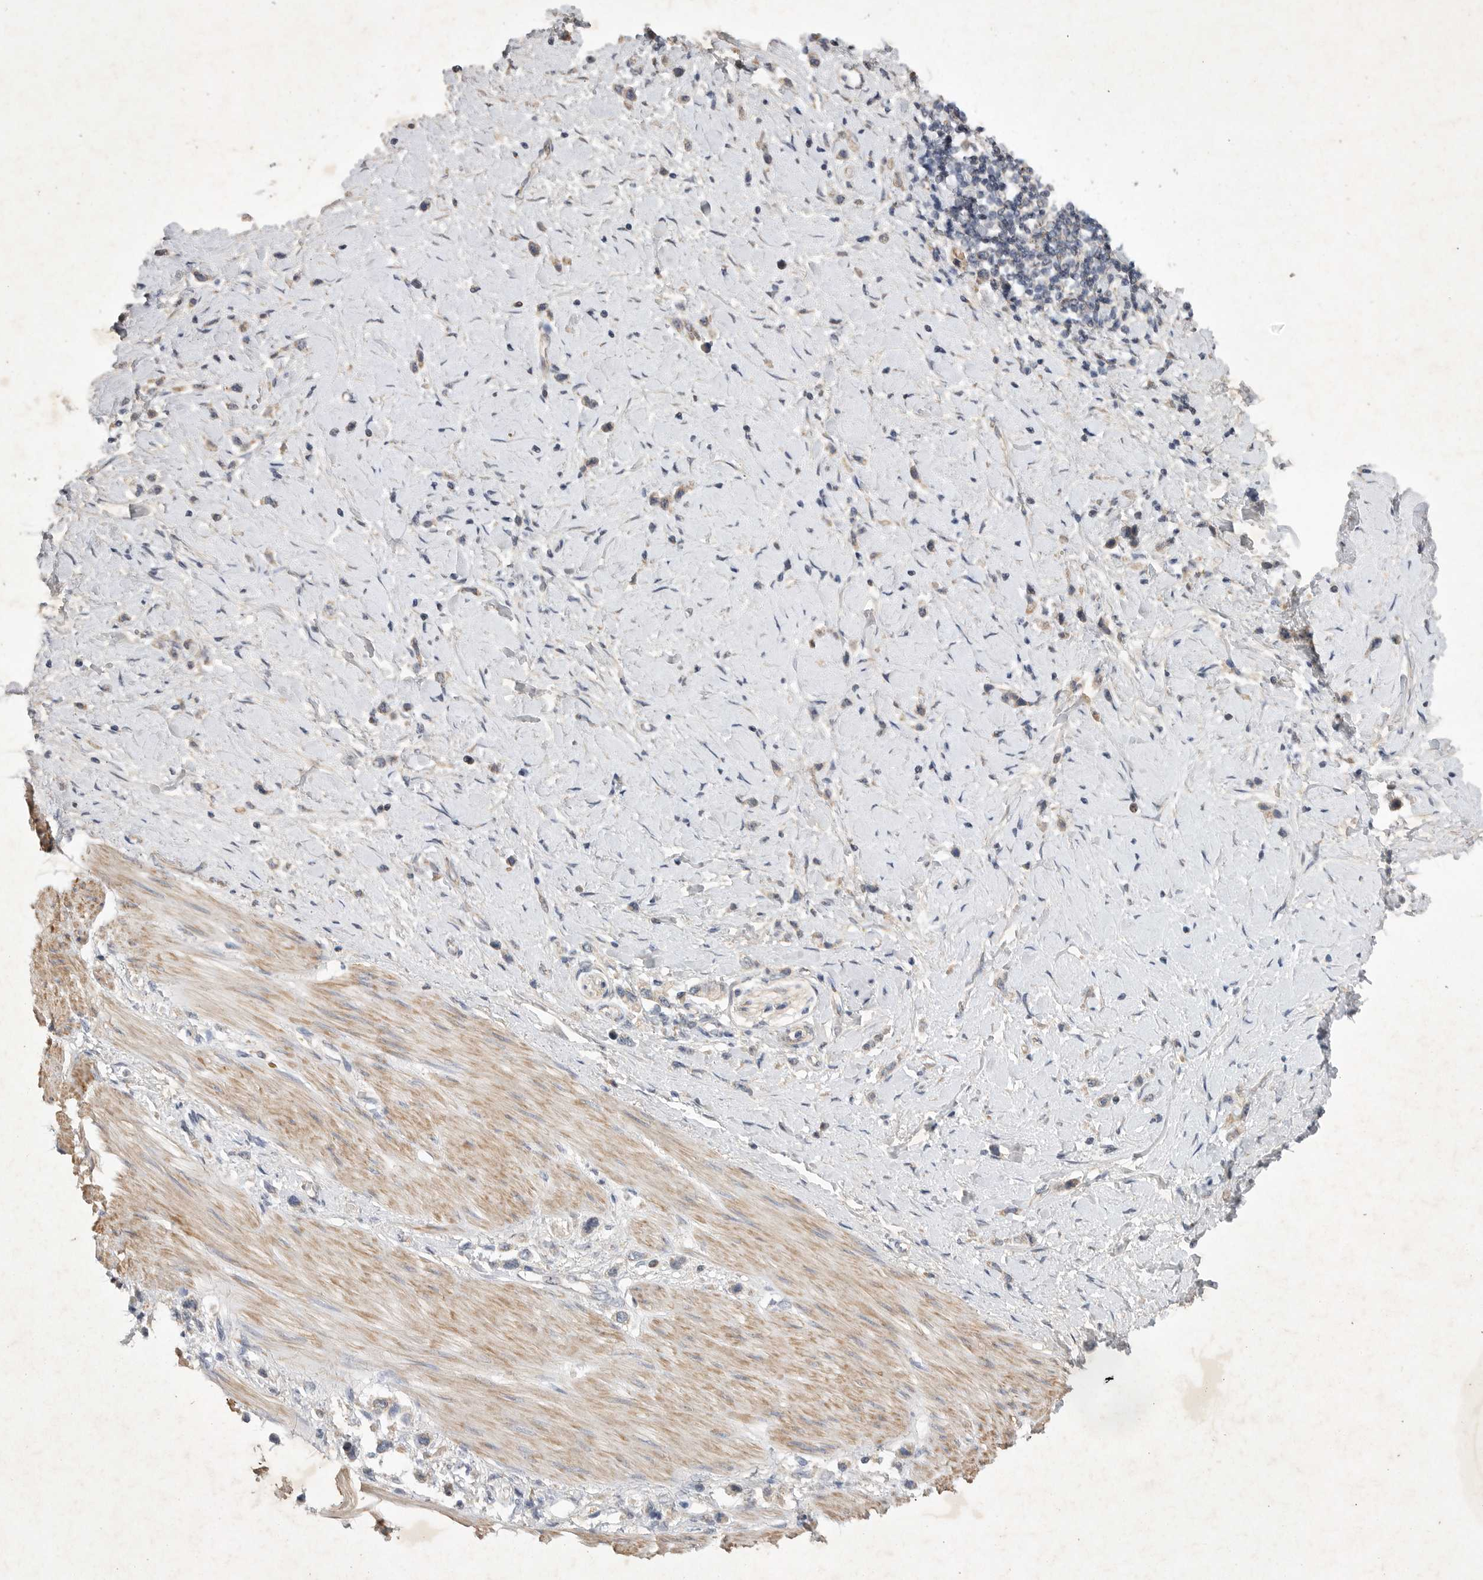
{"staining": {"intensity": "weak", "quantity": "<25%", "location": "cytoplasmic/membranous"}, "tissue": "stomach cancer", "cell_type": "Tumor cells", "image_type": "cancer", "snomed": [{"axis": "morphology", "description": "Adenocarcinoma, NOS"}, {"axis": "topography", "description": "Stomach"}], "caption": "This is an immunohistochemistry (IHC) histopathology image of adenocarcinoma (stomach). There is no expression in tumor cells.", "gene": "EDEM3", "patient": {"sex": "female", "age": 65}}